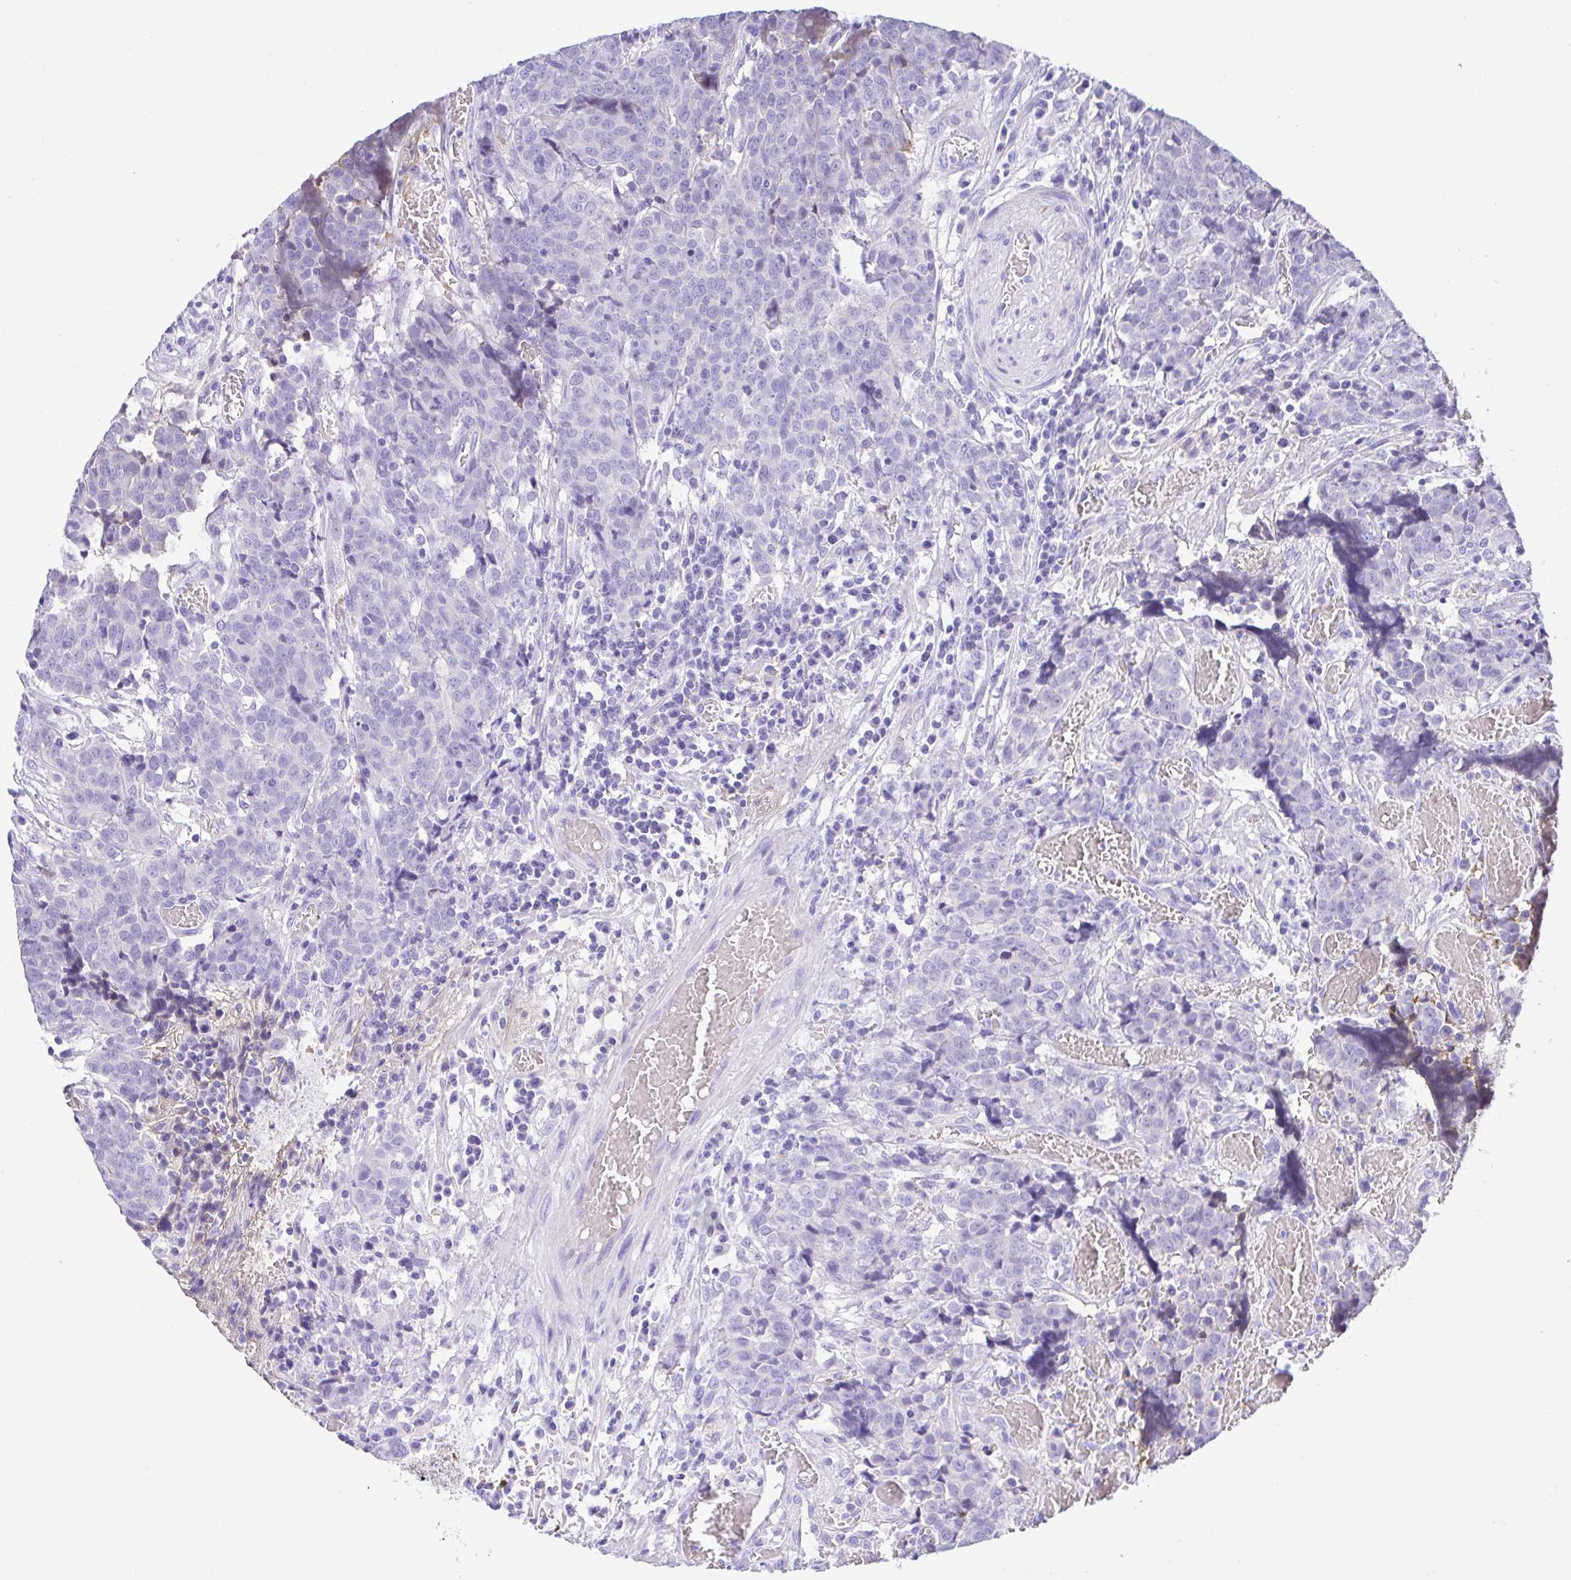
{"staining": {"intensity": "negative", "quantity": "none", "location": "none"}, "tissue": "prostate cancer", "cell_type": "Tumor cells", "image_type": "cancer", "snomed": [{"axis": "morphology", "description": "Adenocarcinoma, High grade"}, {"axis": "topography", "description": "Prostate and seminal vesicle, NOS"}], "caption": "This is a photomicrograph of immunohistochemistry (IHC) staining of prostate cancer, which shows no positivity in tumor cells. (Stains: DAB immunohistochemistry with hematoxylin counter stain, Microscopy: brightfield microscopy at high magnification).", "gene": "SPATA4", "patient": {"sex": "male", "age": 60}}